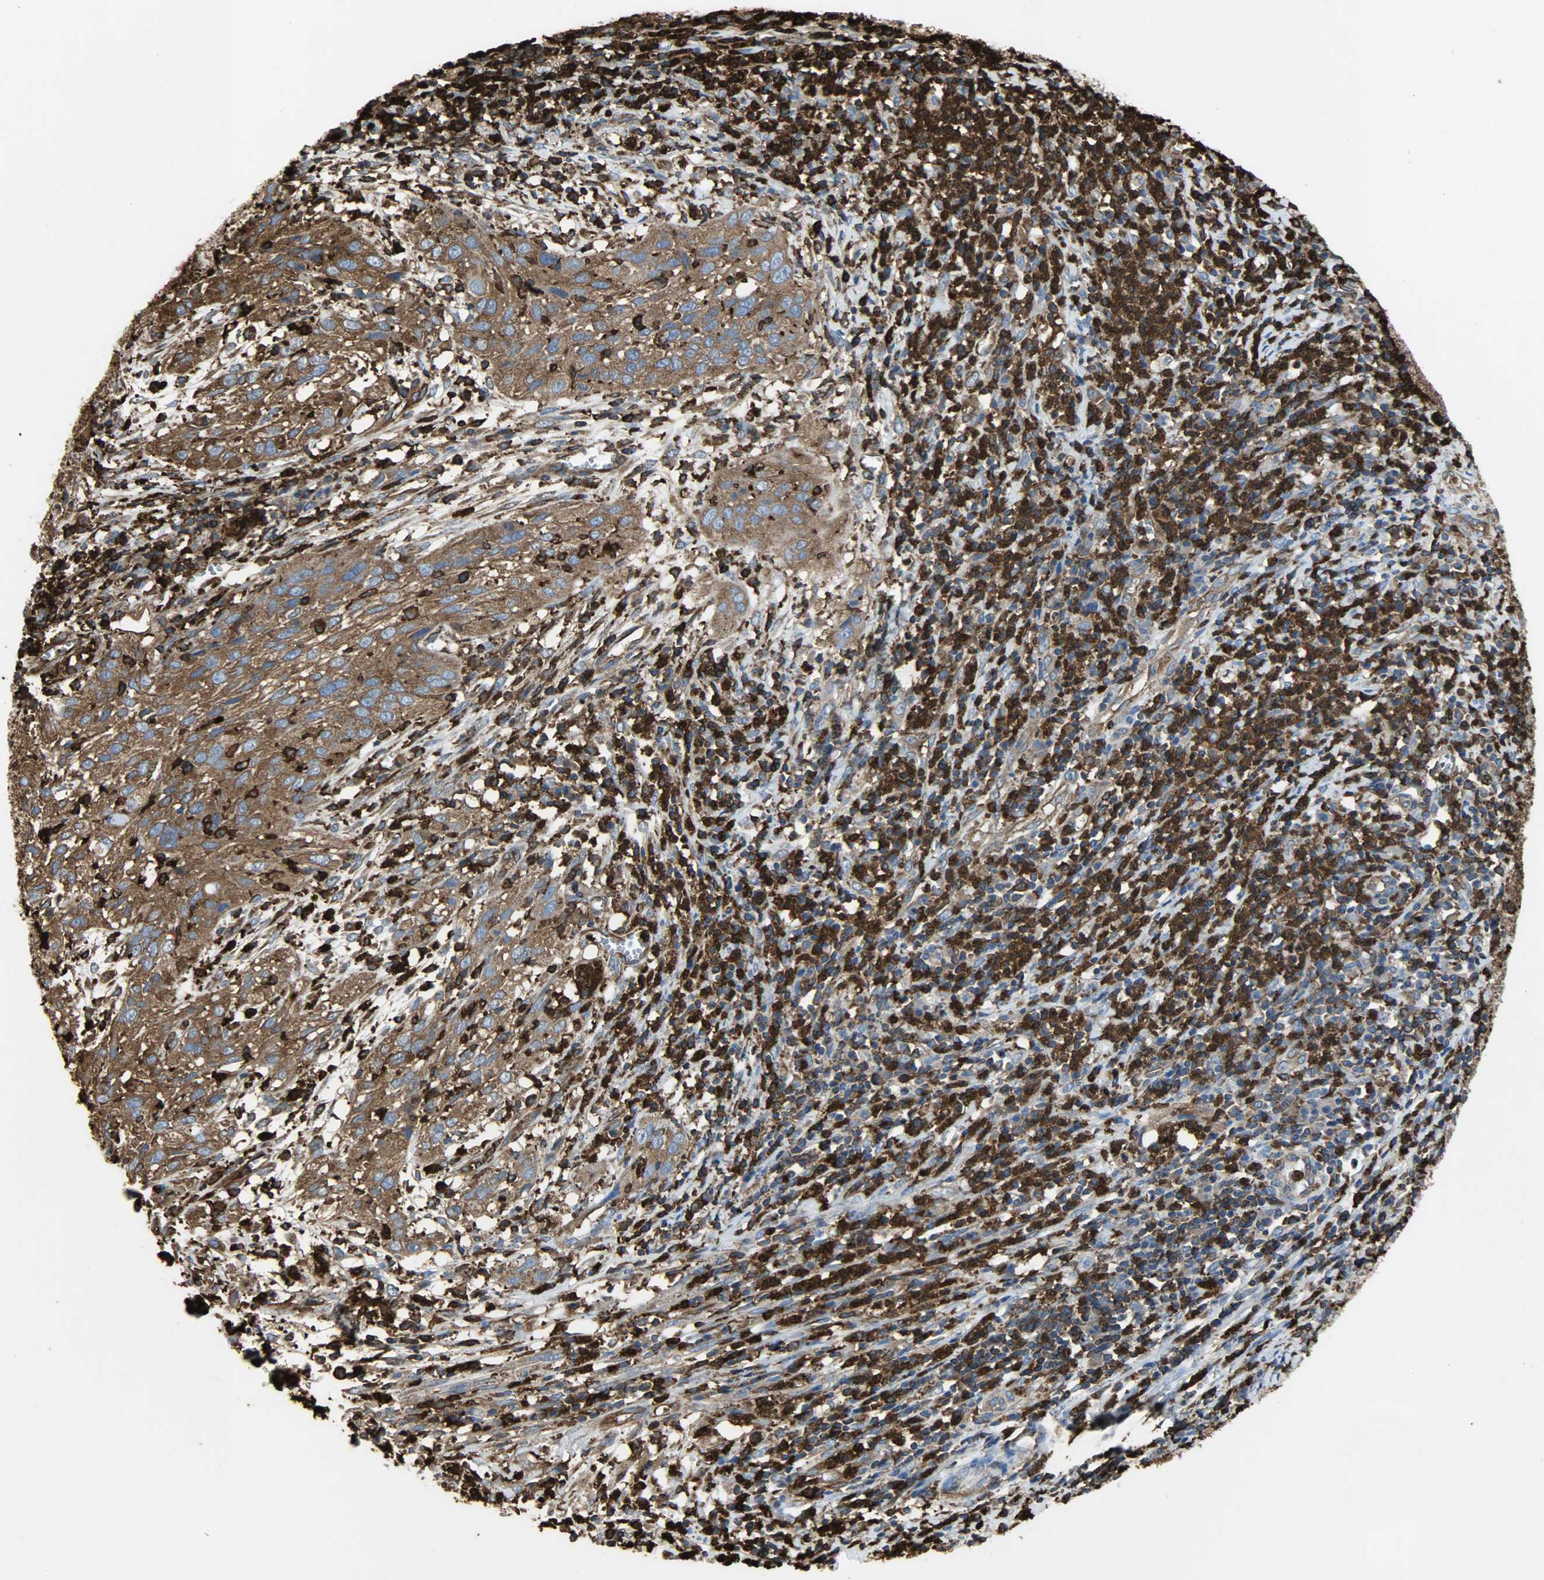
{"staining": {"intensity": "strong", "quantity": ">75%", "location": "cytoplasmic/membranous"}, "tissue": "cervical cancer", "cell_type": "Tumor cells", "image_type": "cancer", "snomed": [{"axis": "morphology", "description": "Squamous cell carcinoma, NOS"}, {"axis": "topography", "description": "Cervix"}], "caption": "Protein staining of cervical cancer tissue demonstrates strong cytoplasmic/membranous positivity in approximately >75% of tumor cells.", "gene": "VASP", "patient": {"sex": "female", "age": 32}}